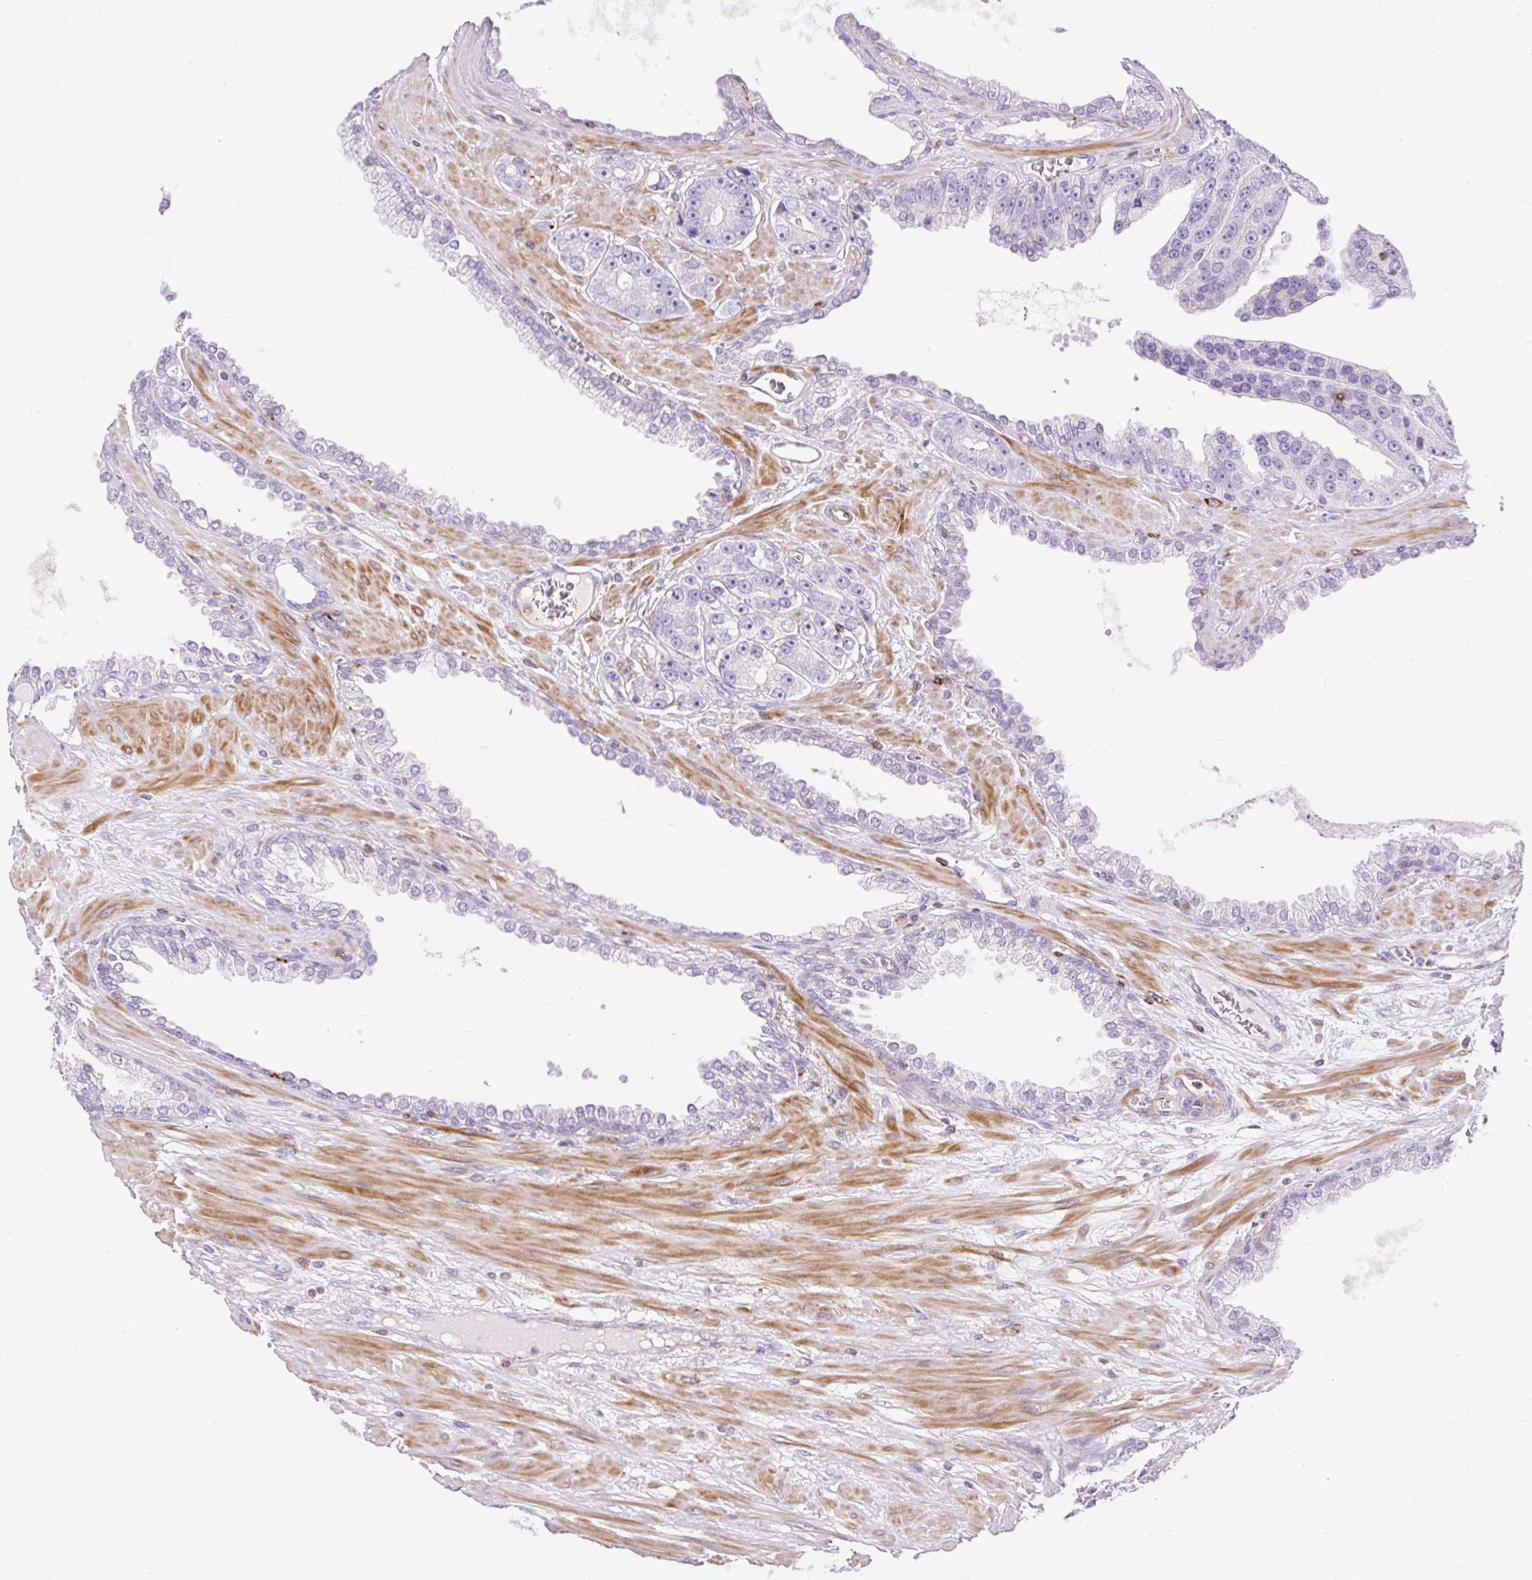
{"staining": {"intensity": "negative", "quantity": "none", "location": "none"}, "tissue": "prostate cancer", "cell_type": "Tumor cells", "image_type": "cancer", "snomed": [{"axis": "morphology", "description": "Adenocarcinoma, High grade"}, {"axis": "topography", "description": "Prostate"}], "caption": "Image shows no significant protein positivity in tumor cells of prostate cancer (high-grade adenocarcinoma).", "gene": "CORO7-PAM16", "patient": {"sex": "male", "age": 71}}